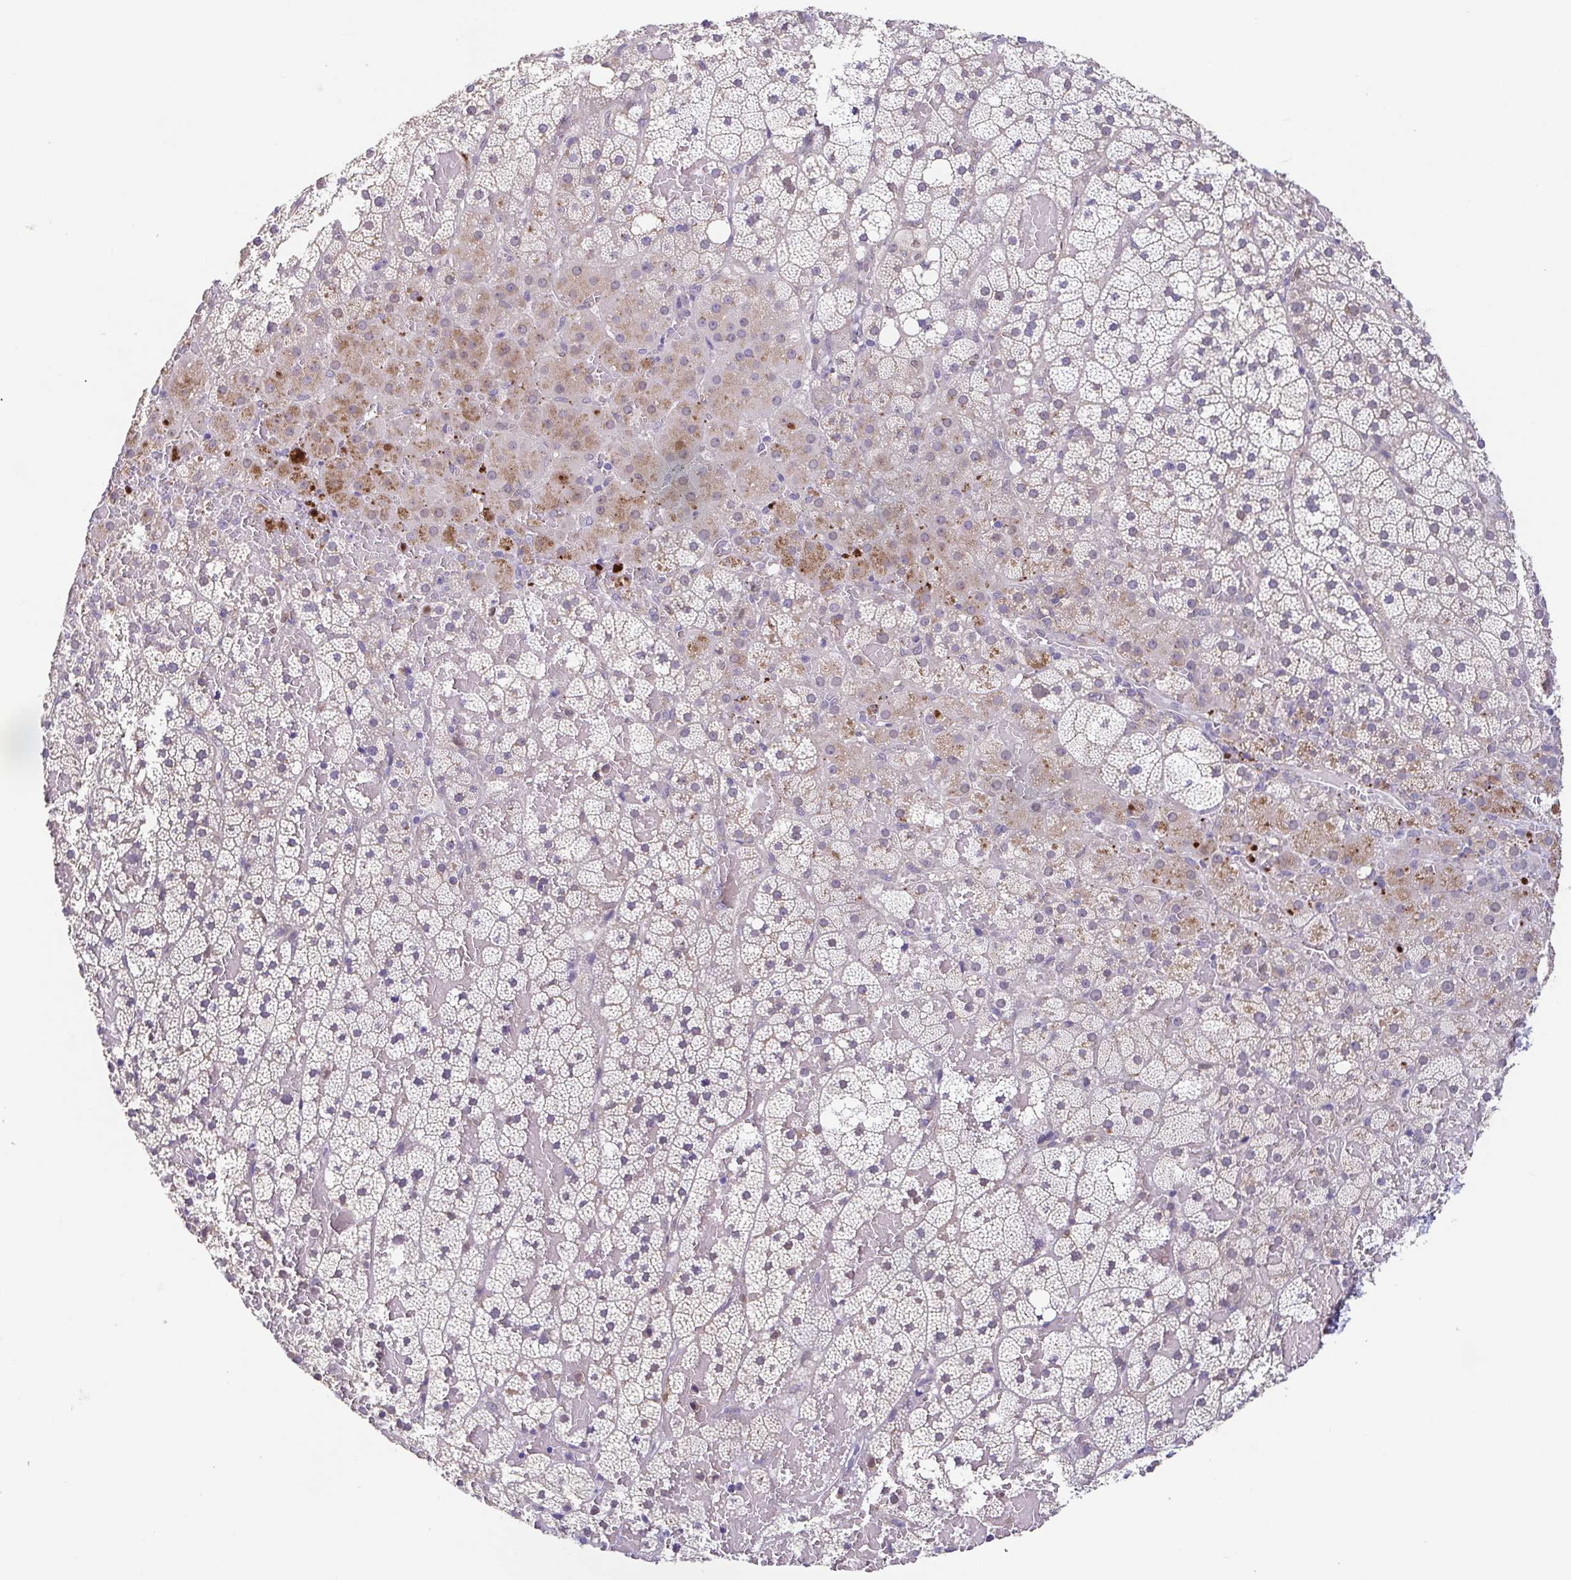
{"staining": {"intensity": "weak", "quantity": "<25%", "location": "cytoplasmic/membranous"}, "tissue": "adrenal gland", "cell_type": "Glandular cells", "image_type": "normal", "snomed": [{"axis": "morphology", "description": "Normal tissue, NOS"}, {"axis": "topography", "description": "Adrenal gland"}], "caption": "Adrenal gland stained for a protein using immunohistochemistry (IHC) exhibits no staining glandular cells.", "gene": "UBE2Q1", "patient": {"sex": "male", "age": 53}}